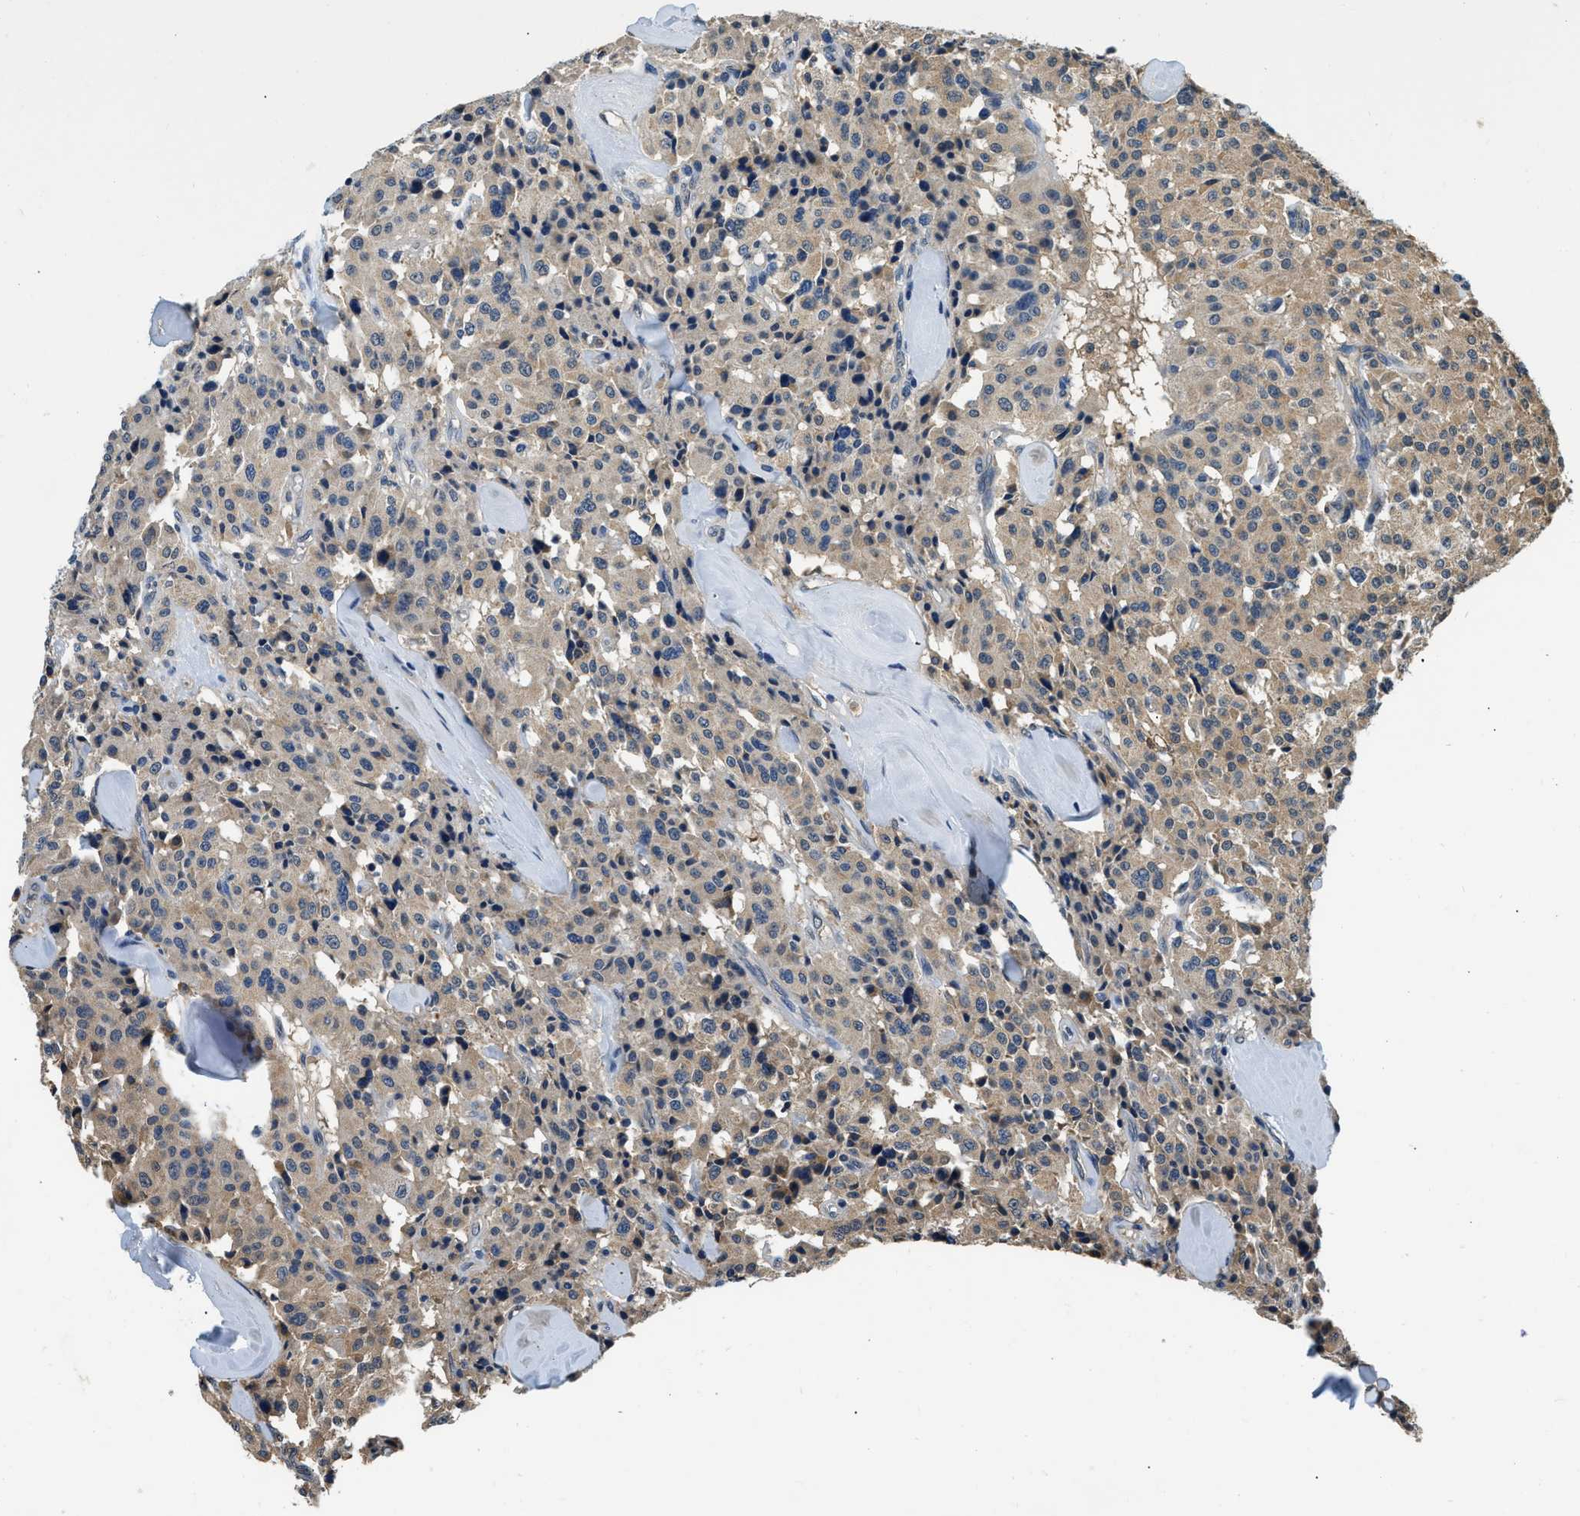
{"staining": {"intensity": "weak", "quantity": ">75%", "location": "cytoplasmic/membranous"}, "tissue": "carcinoid", "cell_type": "Tumor cells", "image_type": "cancer", "snomed": [{"axis": "morphology", "description": "Carcinoid, malignant, NOS"}, {"axis": "topography", "description": "Lung"}], "caption": "Carcinoid was stained to show a protein in brown. There is low levels of weak cytoplasmic/membranous expression in about >75% of tumor cells.", "gene": "BCL7C", "patient": {"sex": "male", "age": 30}}